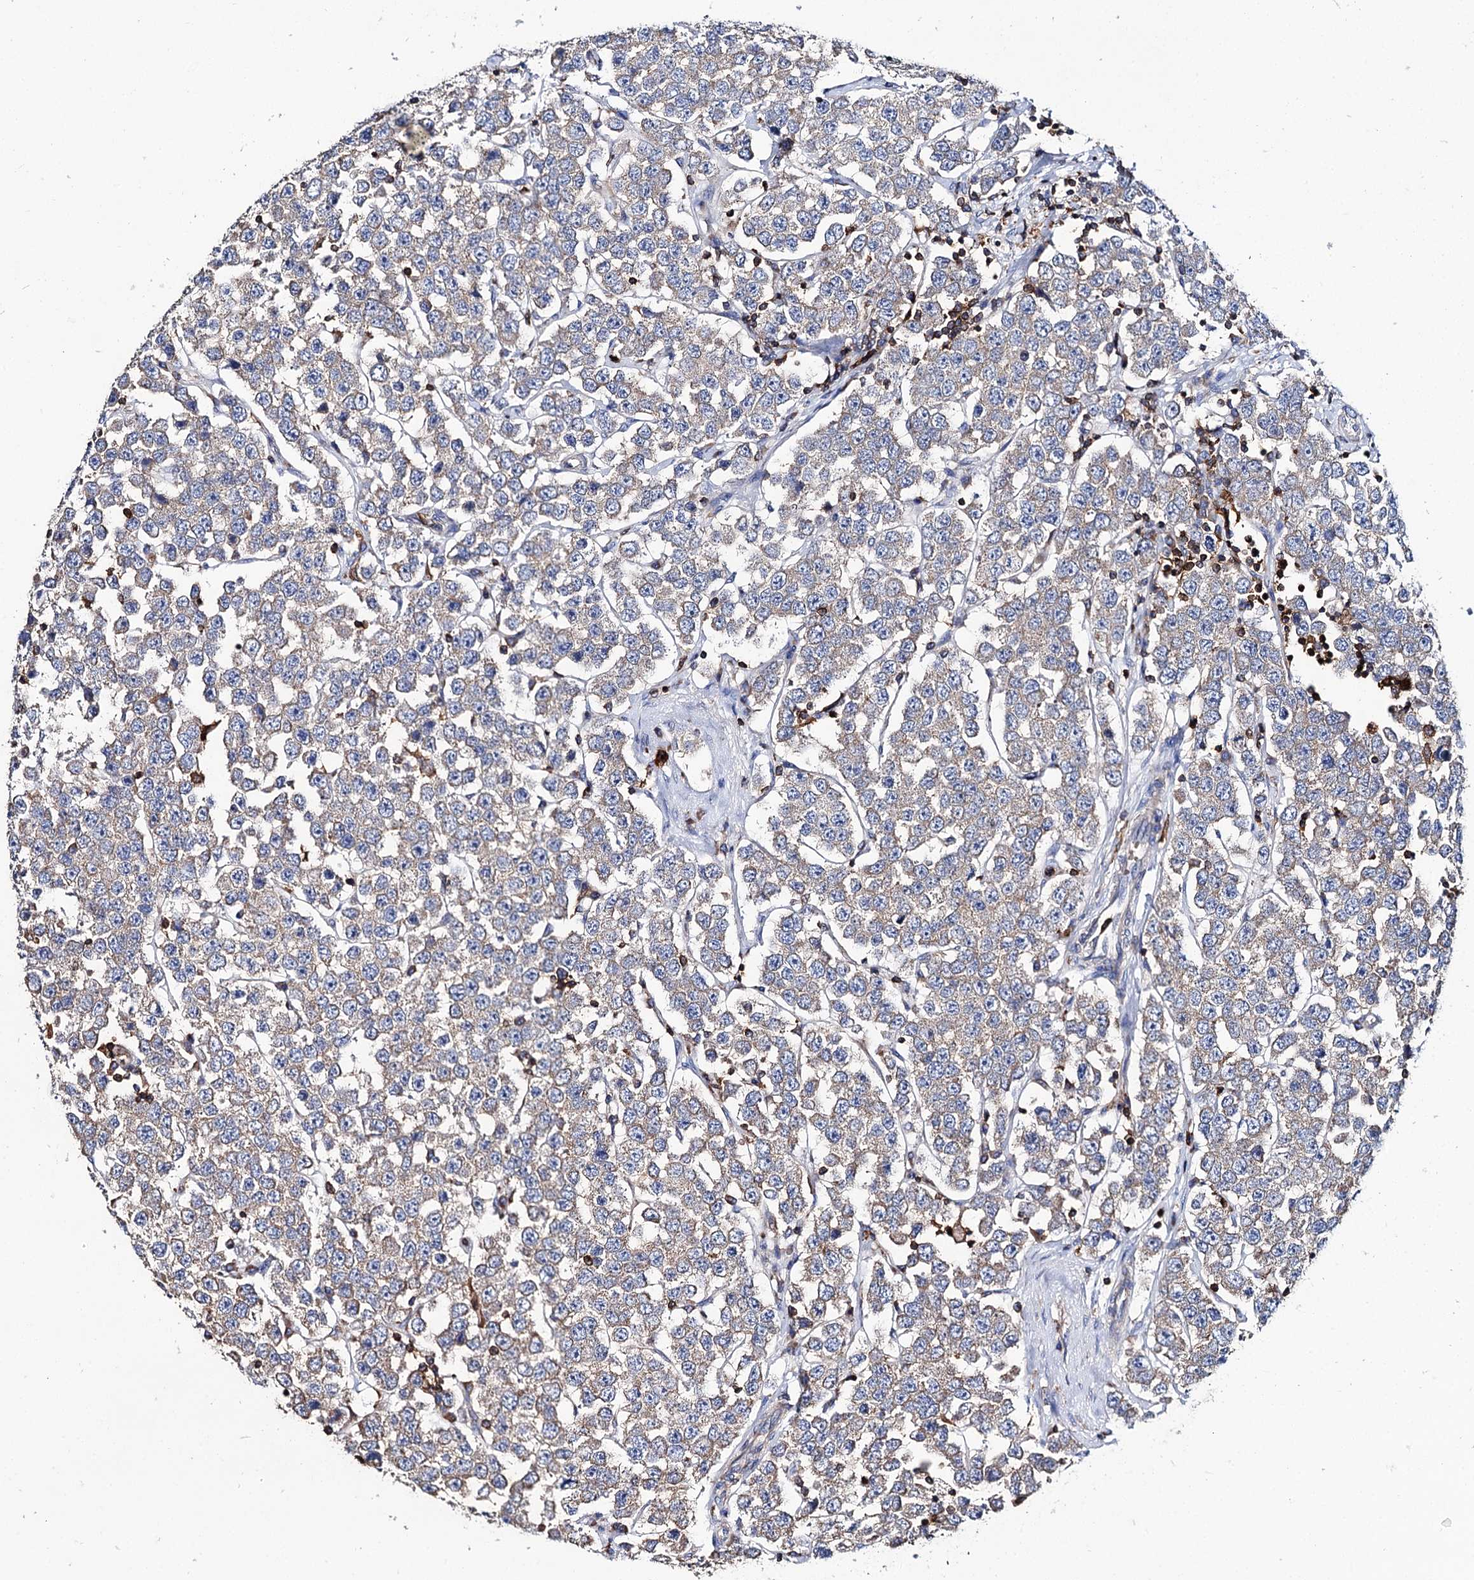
{"staining": {"intensity": "weak", "quantity": ">75%", "location": "cytoplasmic/membranous"}, "tissue": "testis cancer", "cell_type": "Tumor cells", "image_type": "cancer", "snomed": [{"axis": "morphology", "description": "Seminoma, NOS"}, {"axis": "topography", "description": "Testis"}], "caption": "Immunohistochemical staining of testis cancer demonstrates low levels of weak cytoplasmic/membranous positivity in about >75% of tumor cells.", "gene": "UBASH3B", "patient": {"sex": "male", "age": 28}}